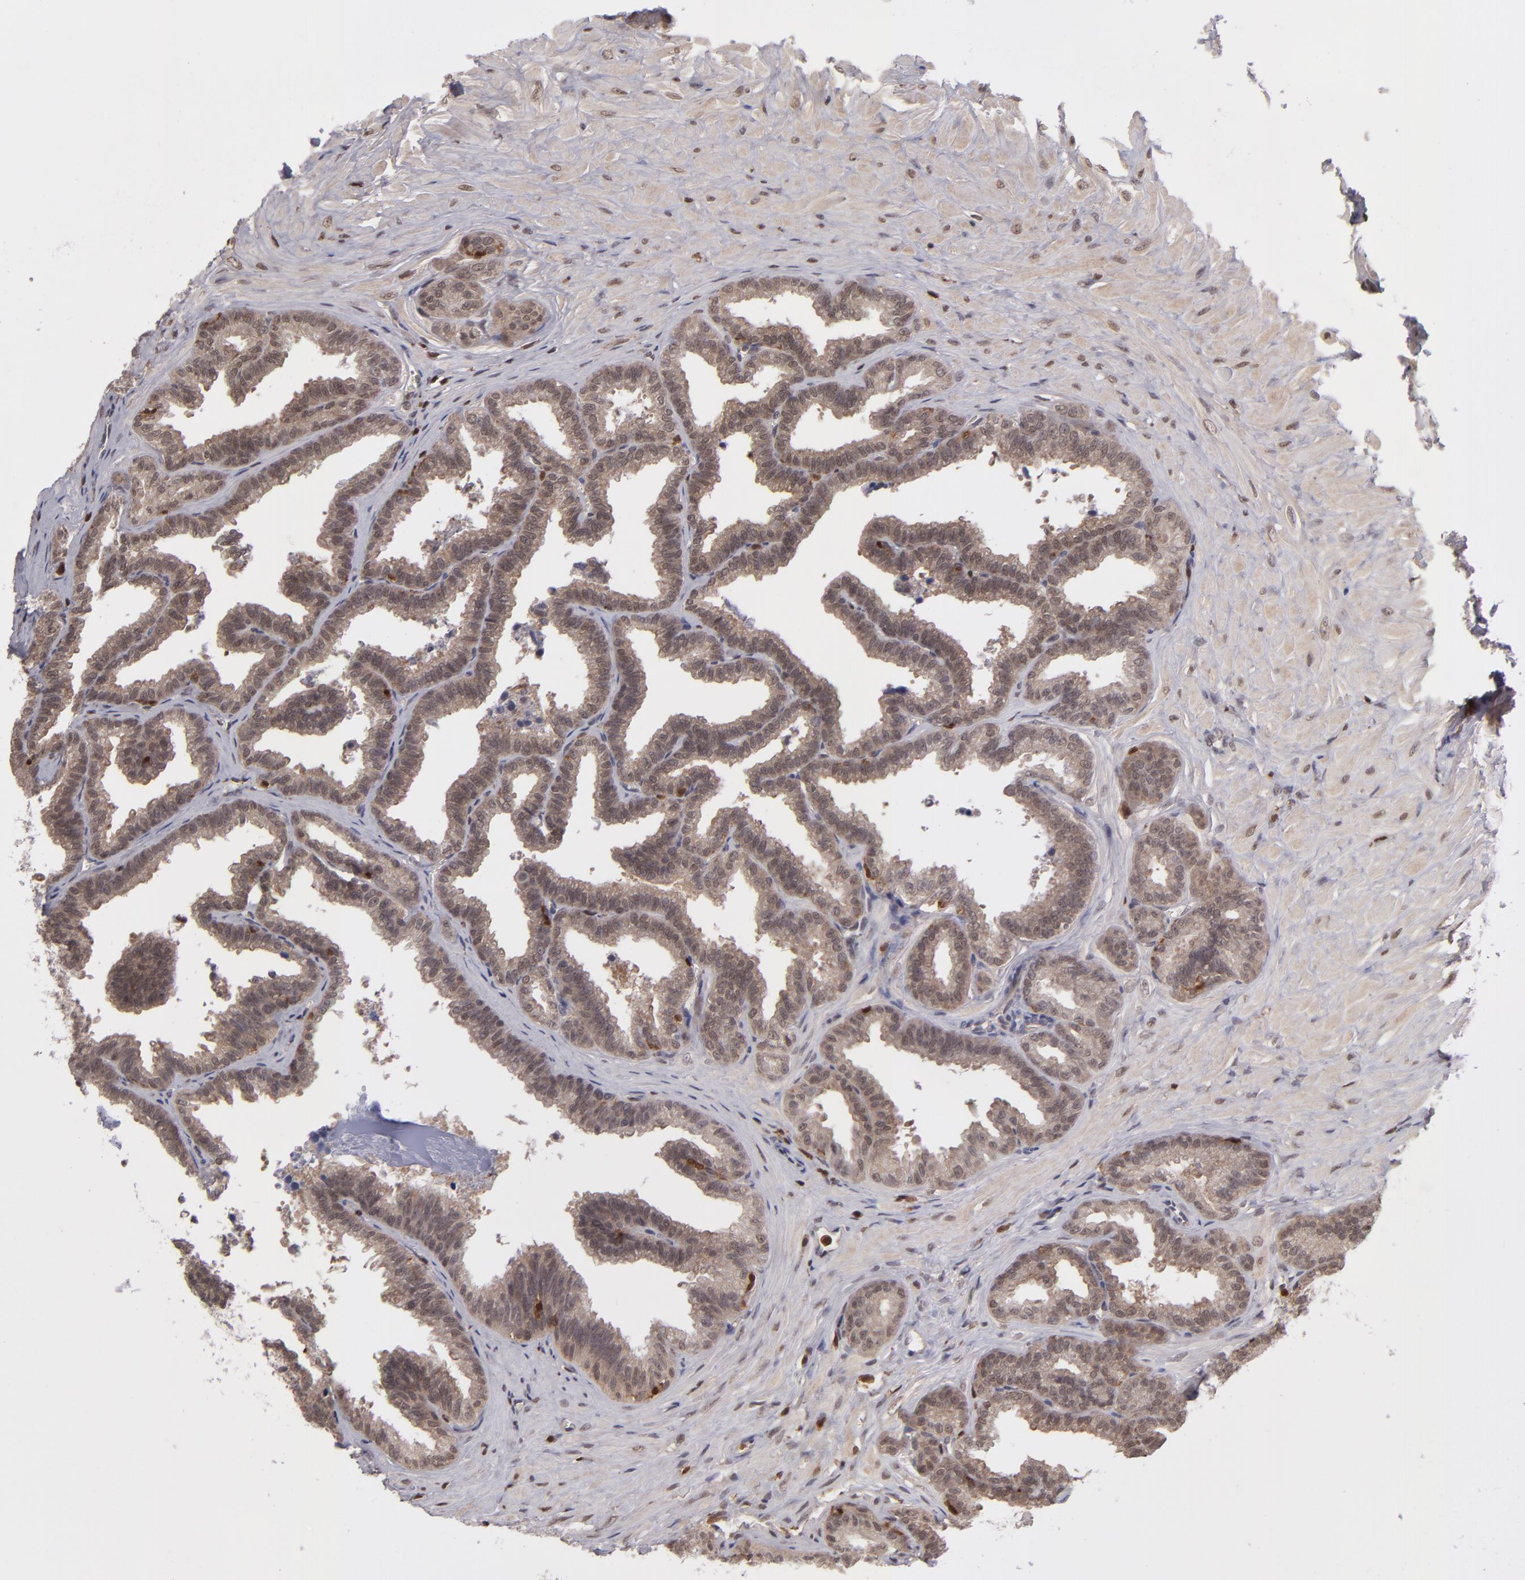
{"staining": {"intensity": "weak", "quantity": ">75%", "location": "cytoplasmic/membranous,nuclear"}, "tissue": "seminal vesicle", "cell_type": "Glandular cells", "image_type": "normal", "snomed": [{"axis": "morphology", "description": "Normal tissue, NOS"}, {"axis": "topography", "description": "Seminal veicle"}], "caption": "Immunohistochemical staining of unremarkable seminal vesicle demonstrates low levels of weak cytoplasmic/membranous,nuclear positivity in about >75% of glandular cells.", "gene": "GRB2", "patient": {"sex": "male", "age": 26}}